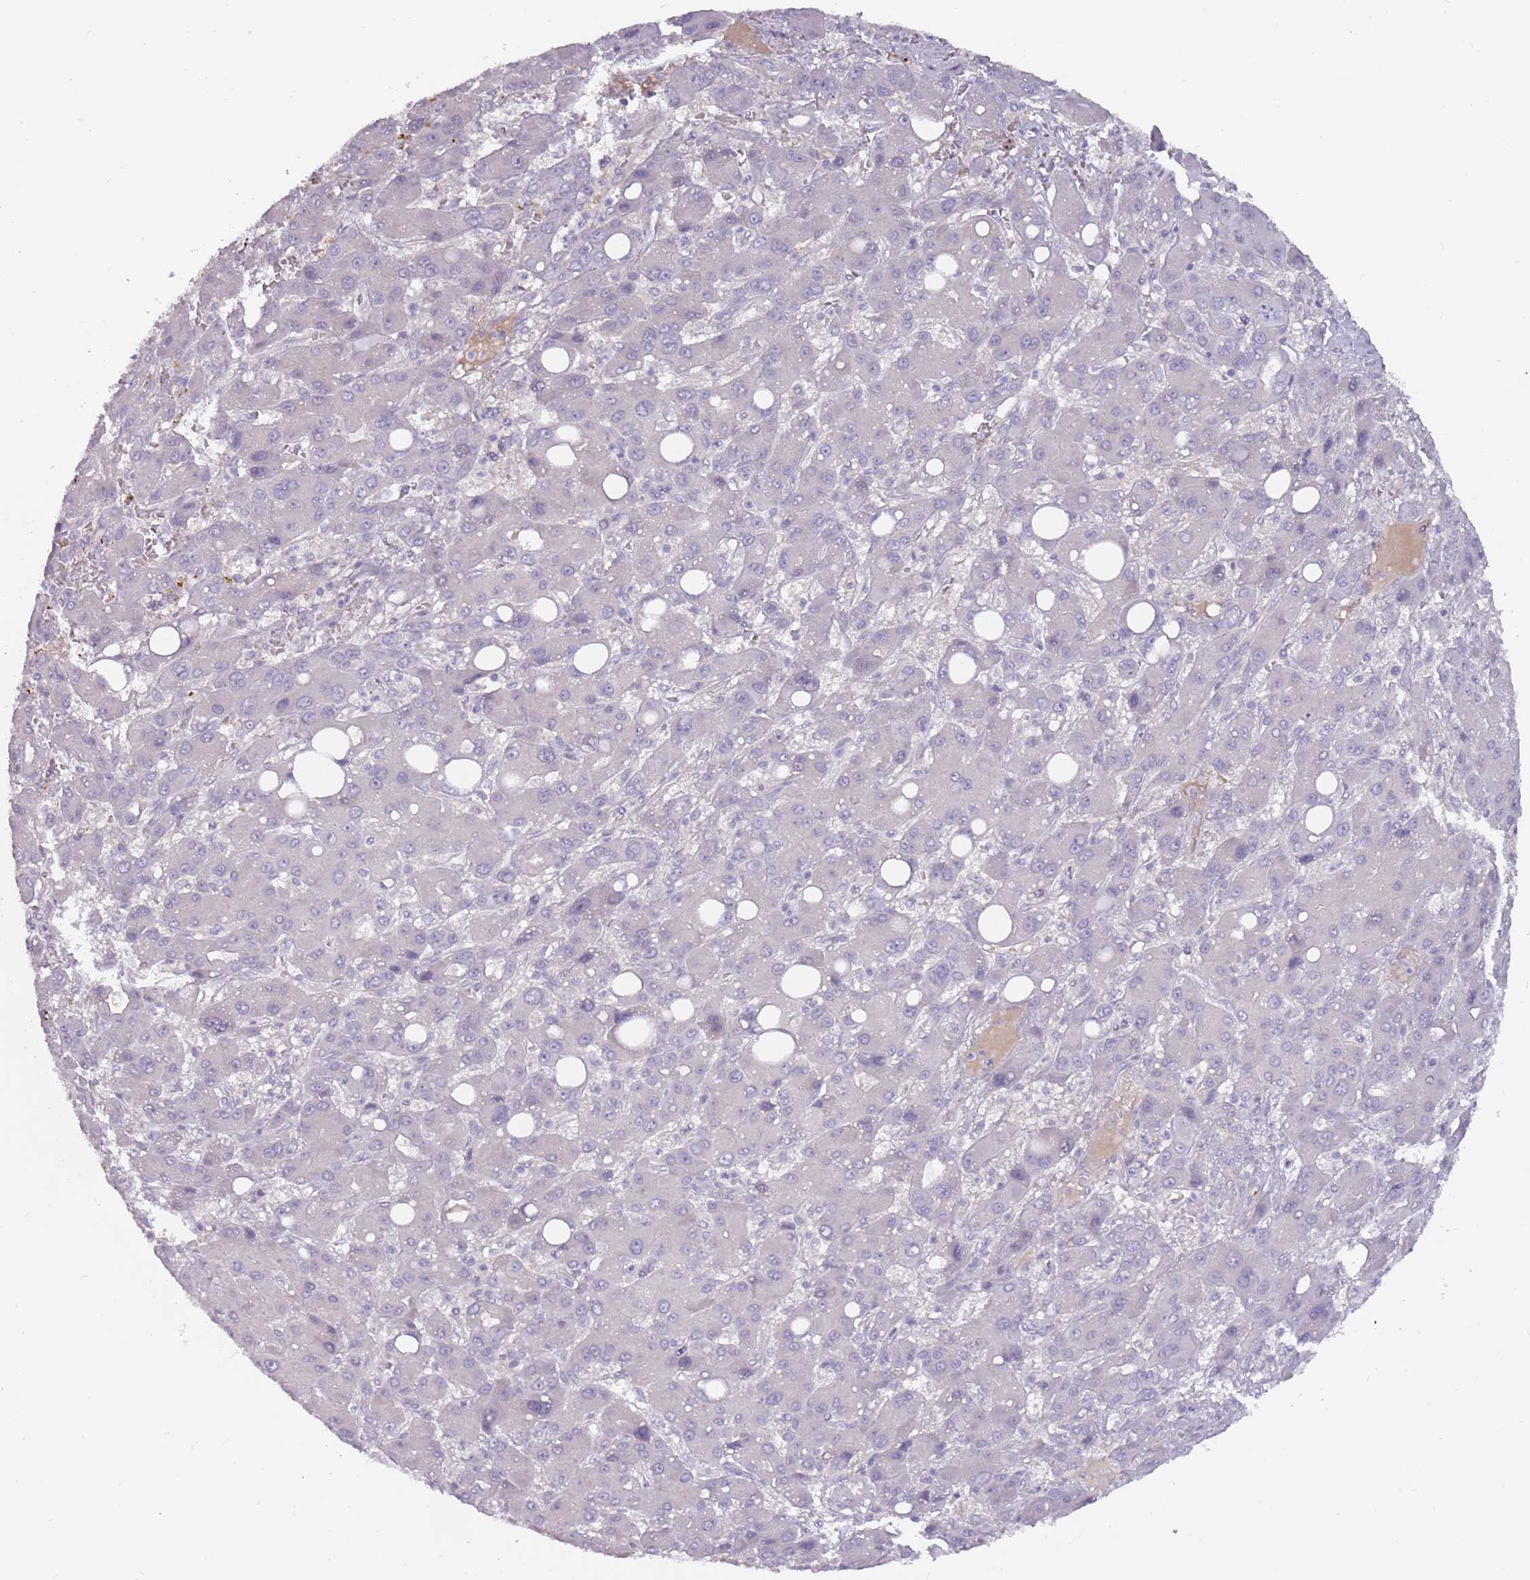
{"staining": {"intensity": "negative", "quantity": "none", "location": "none"}, "tissue": "liver cancer", "cell_type": "Tumor cells", "image_type": "cancer", "snomed": [{"axis": "morphology", "description": "Carcinoma, Hepatocellular, NOS"}, {"axis": "topography", "description": "Liver"}], "caption": "Immunohistochemistry histopathology image of neoplastic tissue: hepatocellular carcinoma (liver) stained with DAB (3,3'-diaminobenzidine) reveals no significant protein positivity in tumor cells. Nuclei are stained in blue.", "gene": "DDX4", "patient": {"sex": "male", "age": 55}}